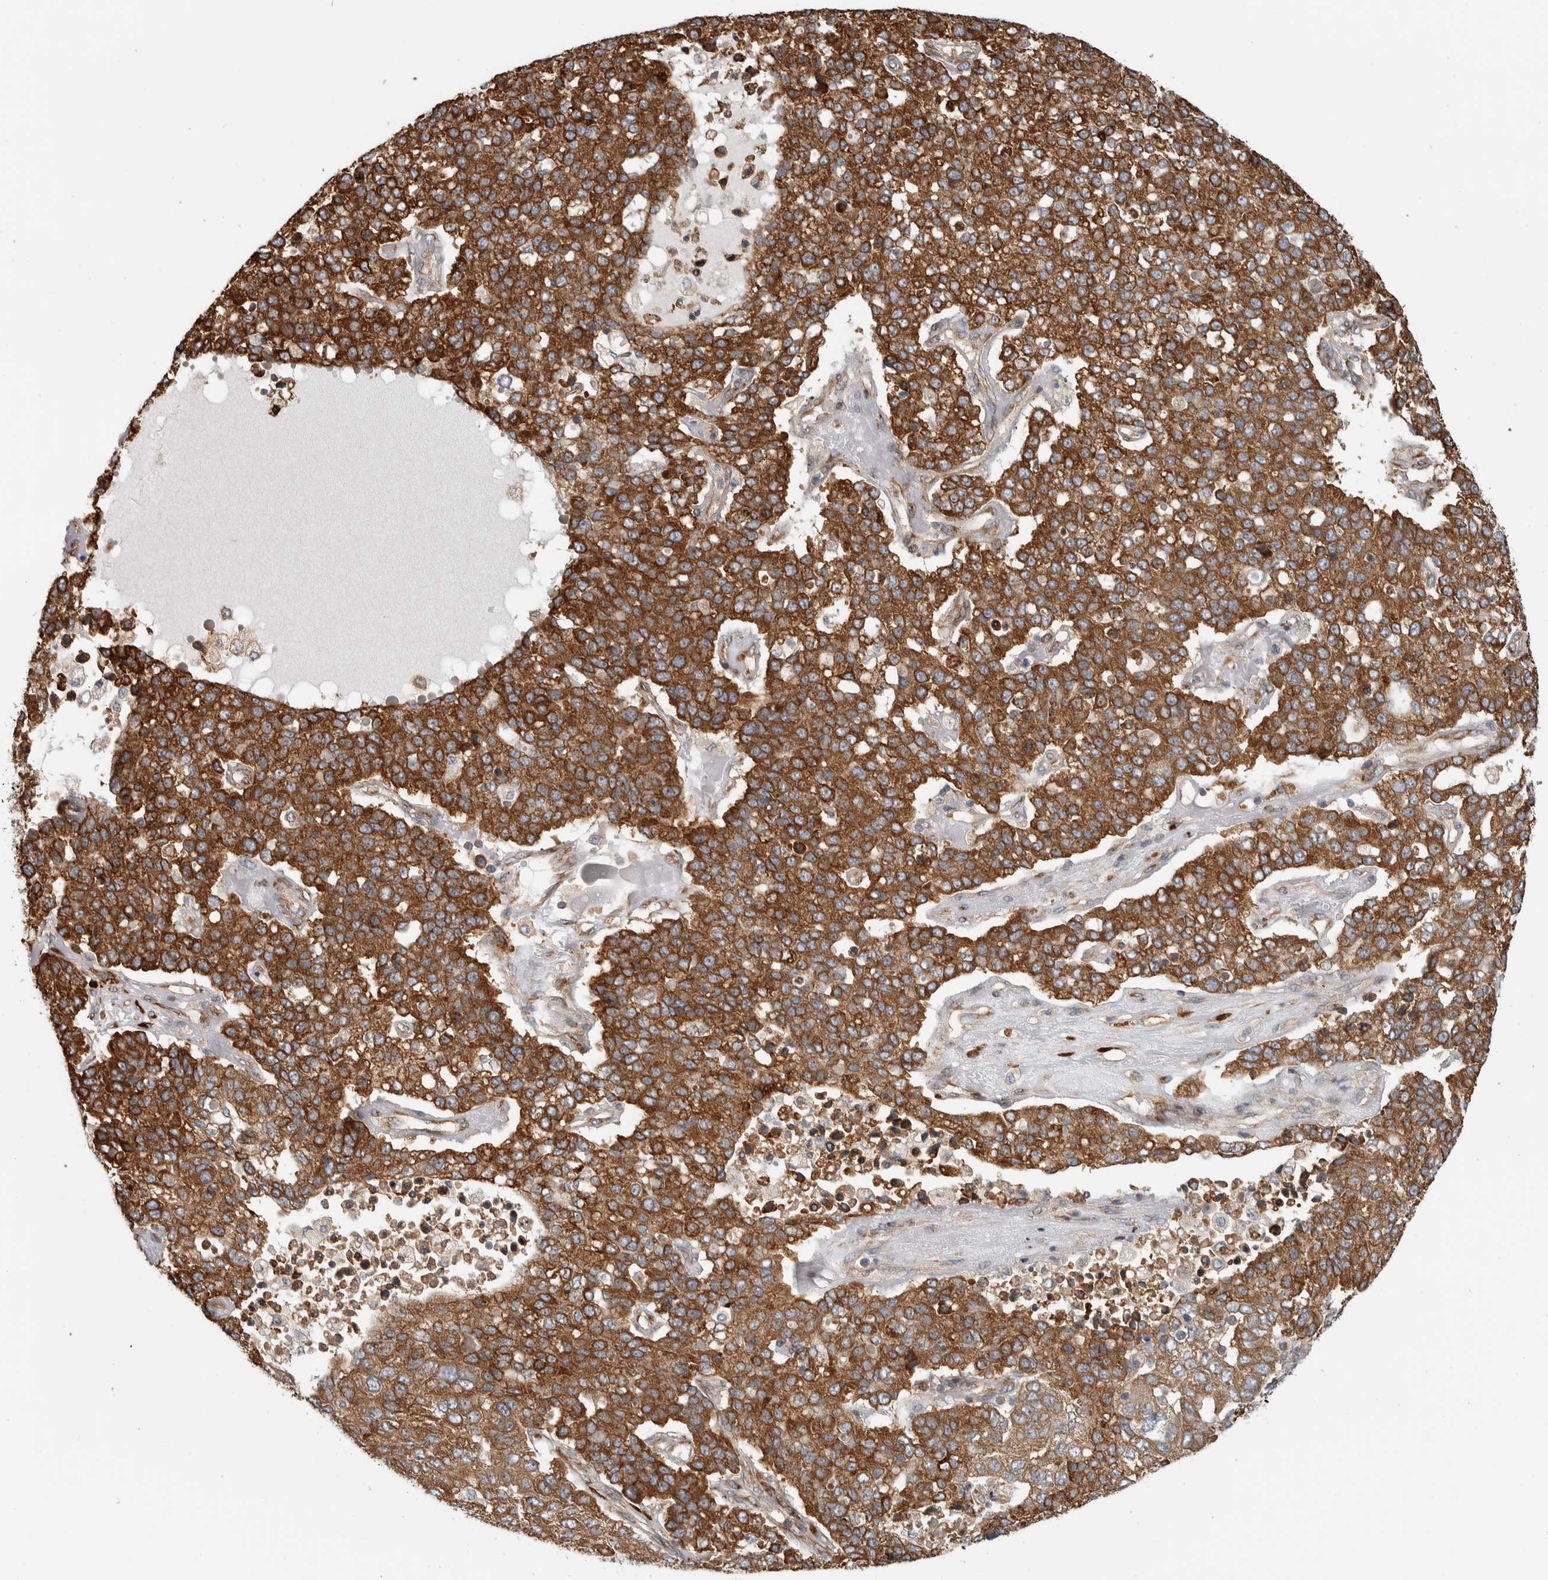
{"staining": {"intensity": "strong", "quantity": ">75%", "location": "cytoplasmic/membranous"}, "tissue": "pancreatic cancer", "cell_type": "Tumor cells", "image_type": "cancer", "snomed": [{"axis": "morphology", "description": "Adenocarcinoma, NOS"}, {"axis": "topography", "description": "Pancreas"}], "caption": "Immunohistochemical staining of pancreatic cancer reveals high levels of strong cytoplasmic/membranous protein expression in approximately >75% of tumor cells. (brown staining indicates protein expression, while blue staining denotes nuclei).", "gene": "EIF3H", "patient": {"sex": "female", "age": 61}}